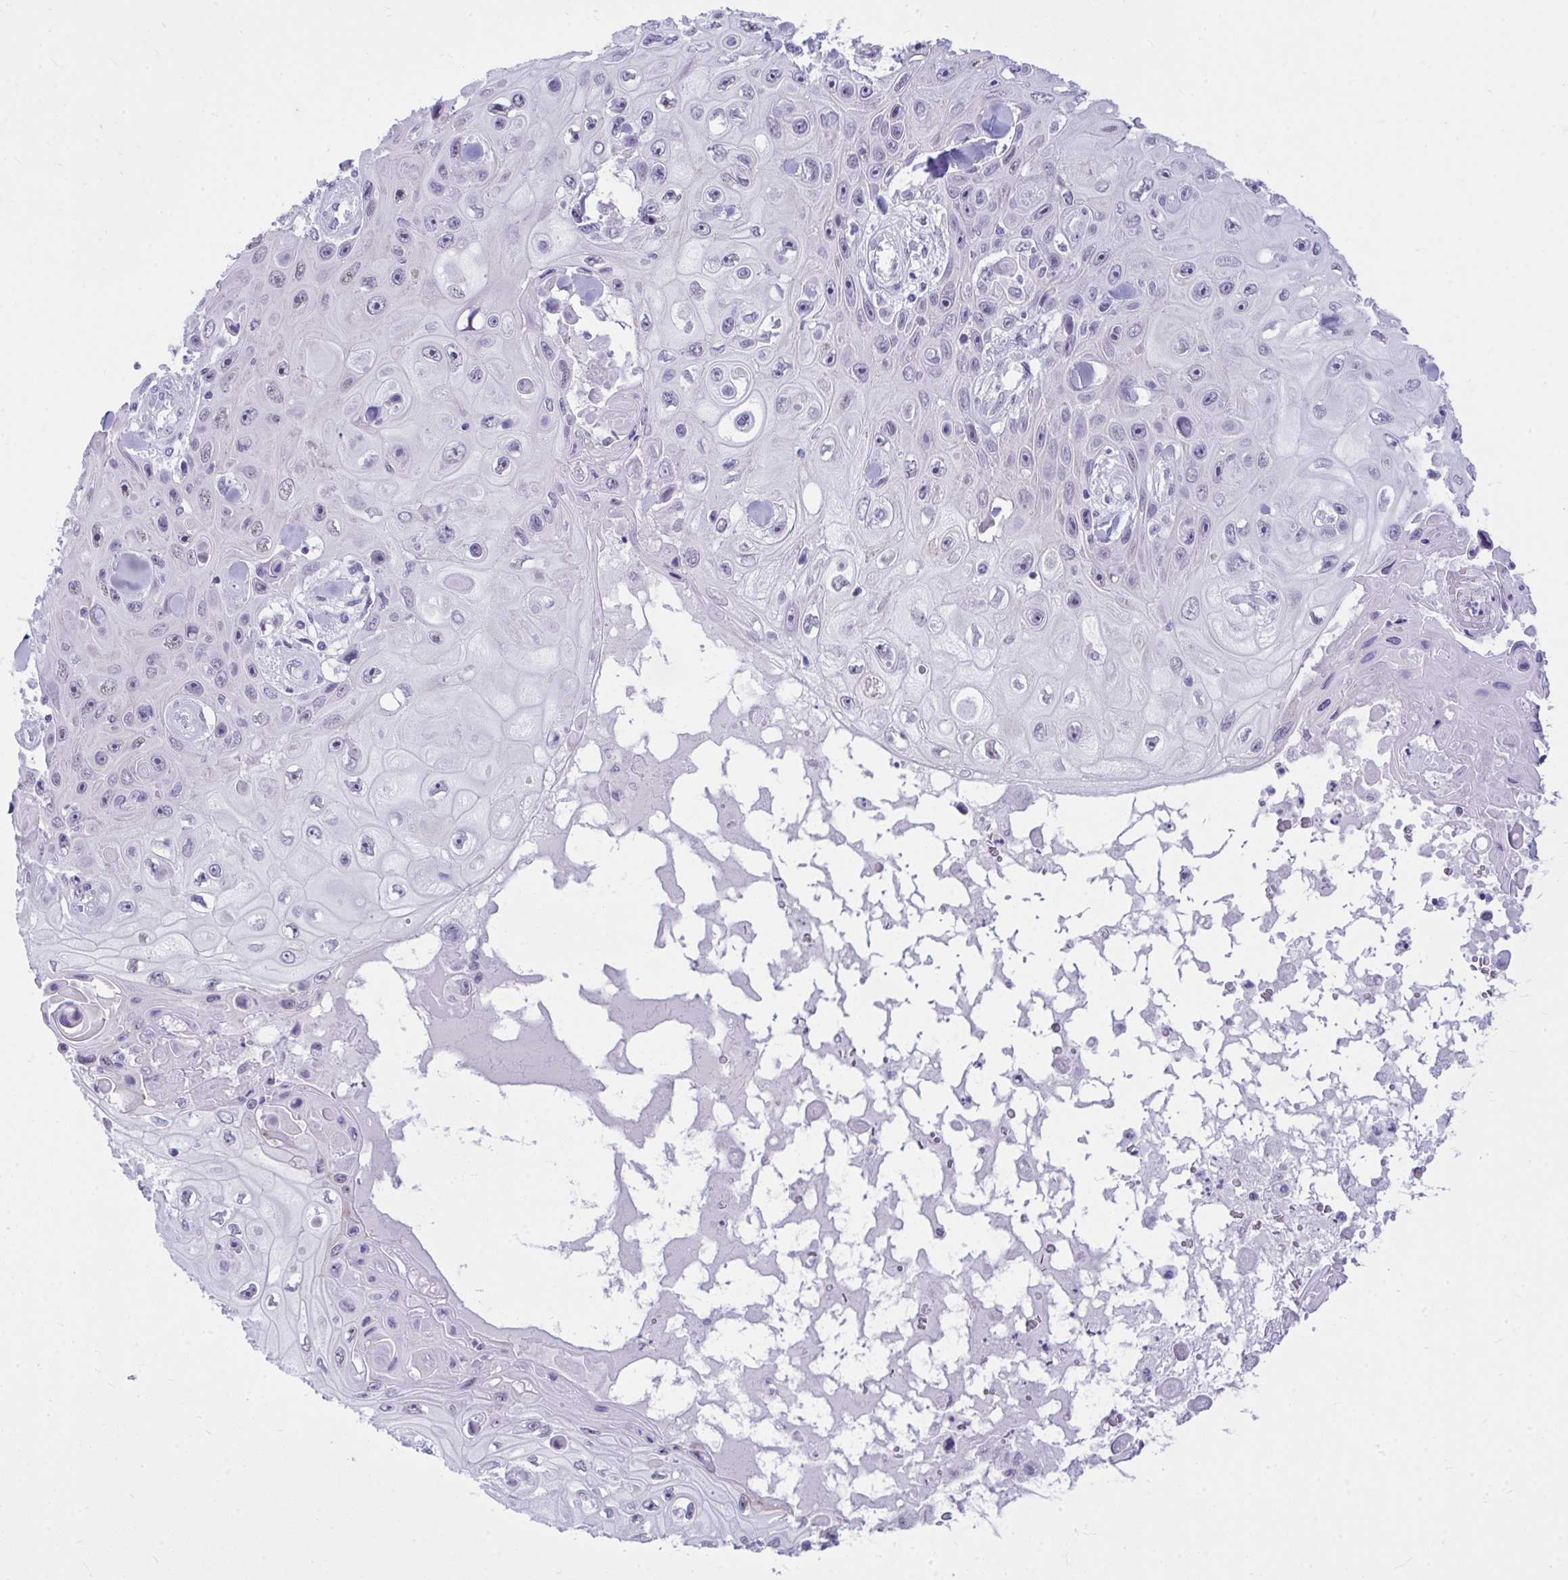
{"staining": {"intensity": "negative", "quantity": "none", "location": "none"}, "tissue": "skin cancer", "cell_type": "Tumor cells", "image_type": "cancer", "snomed": [{"axis": "morphology", "description": "Squamous cell carcinoma, NOS"}, {"axis": "topography", "description": "Skin"}], "caption": "Immunohistochemistry histopathology image of neoplastic tissue: skin squamous cell carcinoma stained with DAB exhibits no significant protein positivity in tumor cells.", "gene": "OR5F1", "patient": {"sex": "male", "age": 82}}